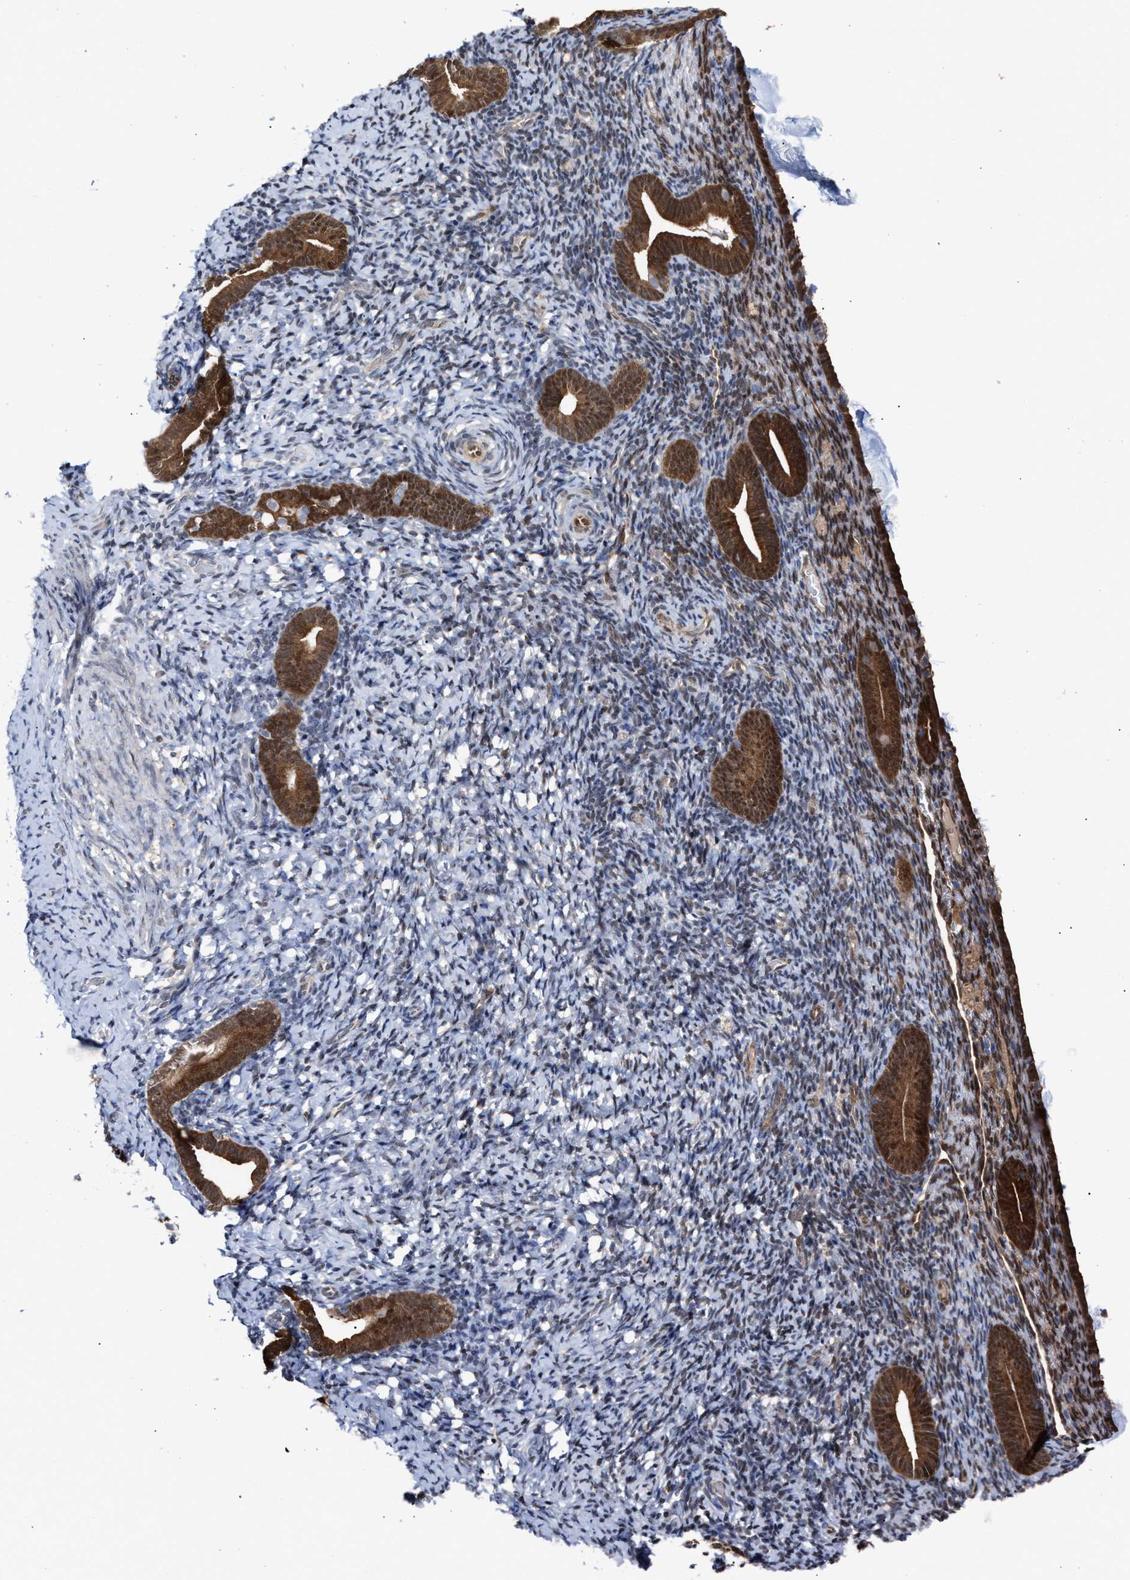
{"staining": {"intensity": "weak", "quantity": "25%-75%", "location": "nuclear"}, "tissue": "endometrium", "cell_type": "Cells in endometrial stroma", "image_type": "normal", "snomed": [{"axis": "morphology", "description": "Normal tissue, NOS"}, {"axis": "topography", "description": "Endometrium"}], "caption": "Endometrium stained with immunohistochemistry shows weak nuclear positivity in approximately 25%-75% of cells in endometrial stroma.", "gene": "TP53I3", "patient": {"sex": "female", "age": 51}}